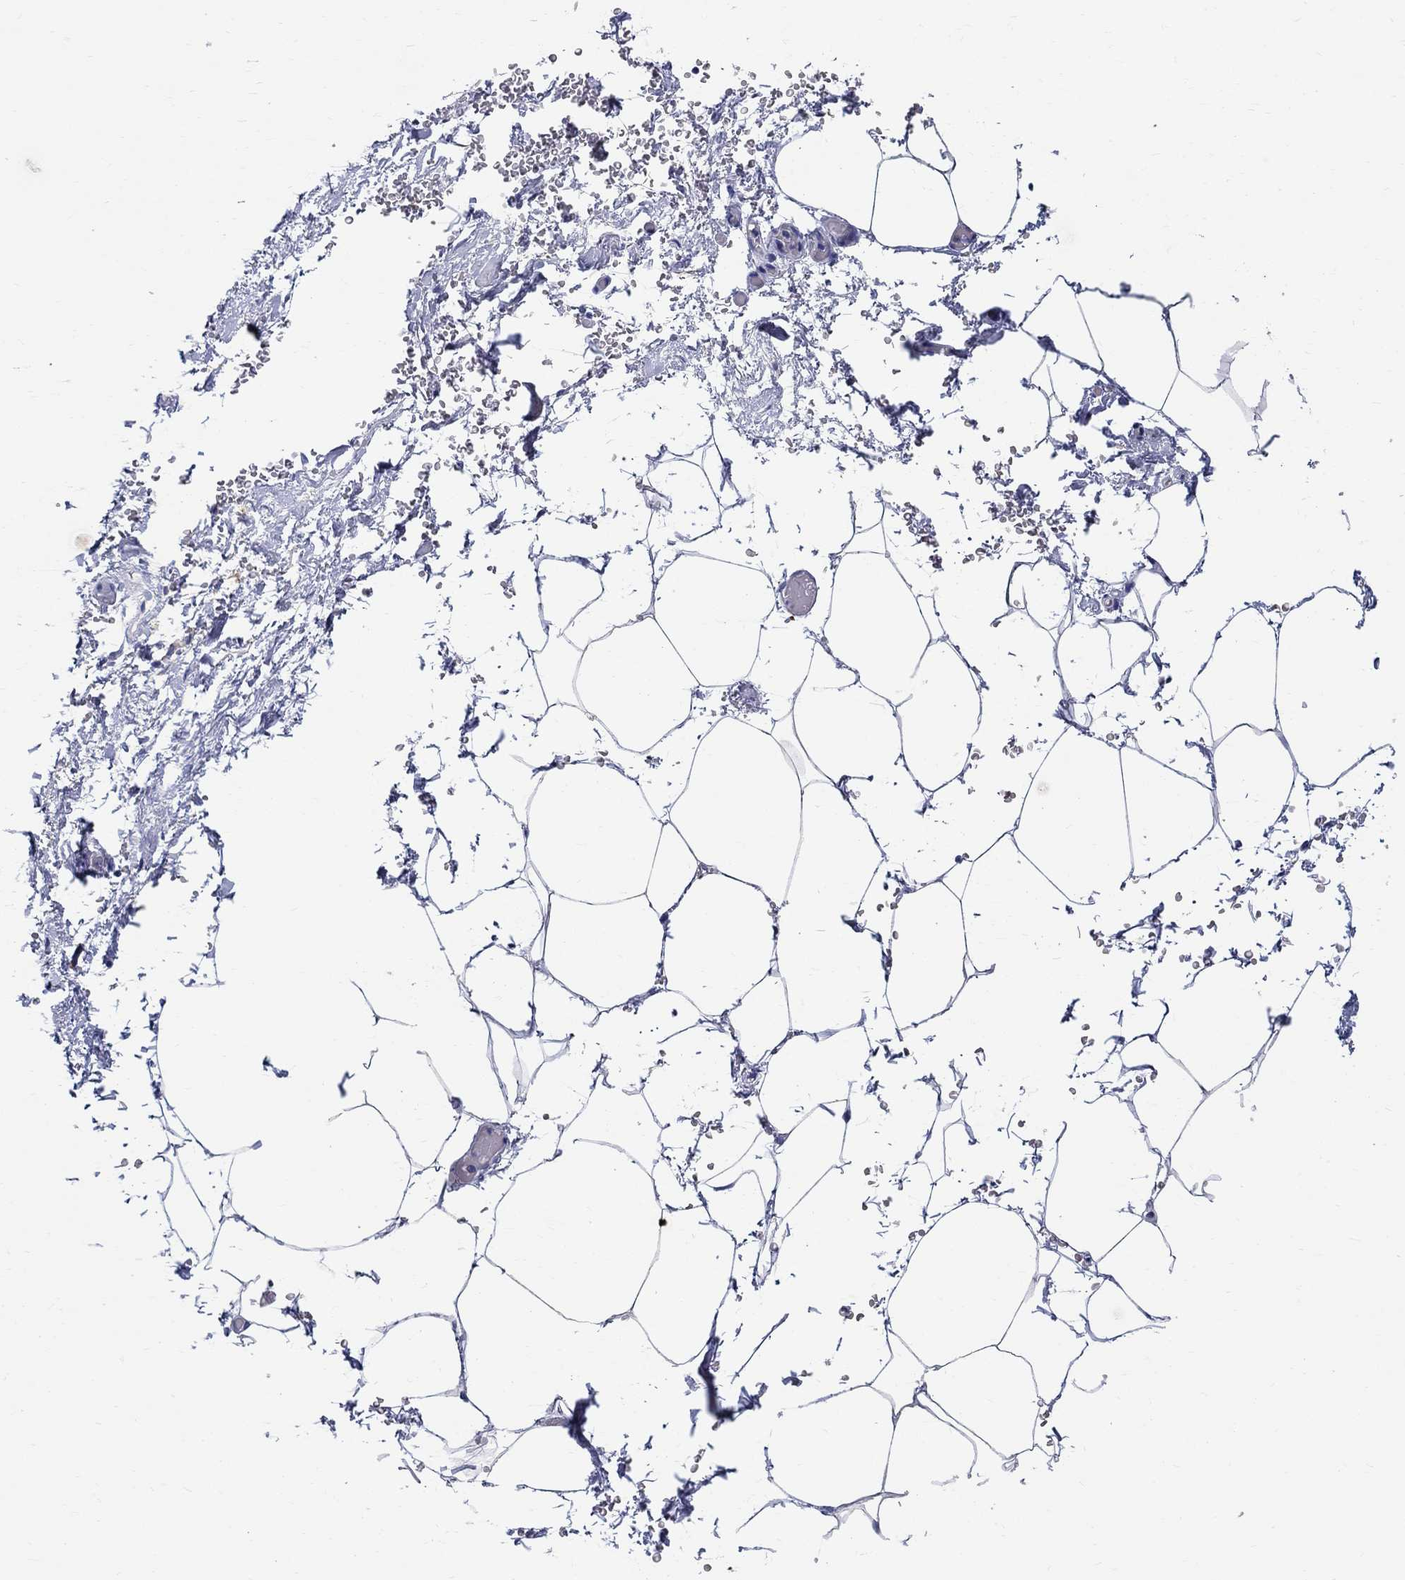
{"staining": {"intensity": "negative", "quantity": "none", "location": "none"}, "tissue": "adipose tissue", "cell_type": "Adipocytes", "image_type": "normal", "snomed": [{"axis": "morphology", "description": "Normal tissue, NOS"}, {"axis": "topography", "description": "Soft tissue"}, {"axis": "topography", "description": "Adipose tissue"}, {"axis": "topography", "description": "Vascular tissue"}, {"axis": "topography", "description": "Peripheral nerve tissue"}], "caption": "Immunohistochemical staining of normal adipose tissue displays no significant positivity in adipocytes. (Brightfield microscopy of DAB (3,3'-diaminobenzidine) immunohistochemistry at high magnification).", "gene": "SOX2", "patient": {"sex": "male", "age": 68}}